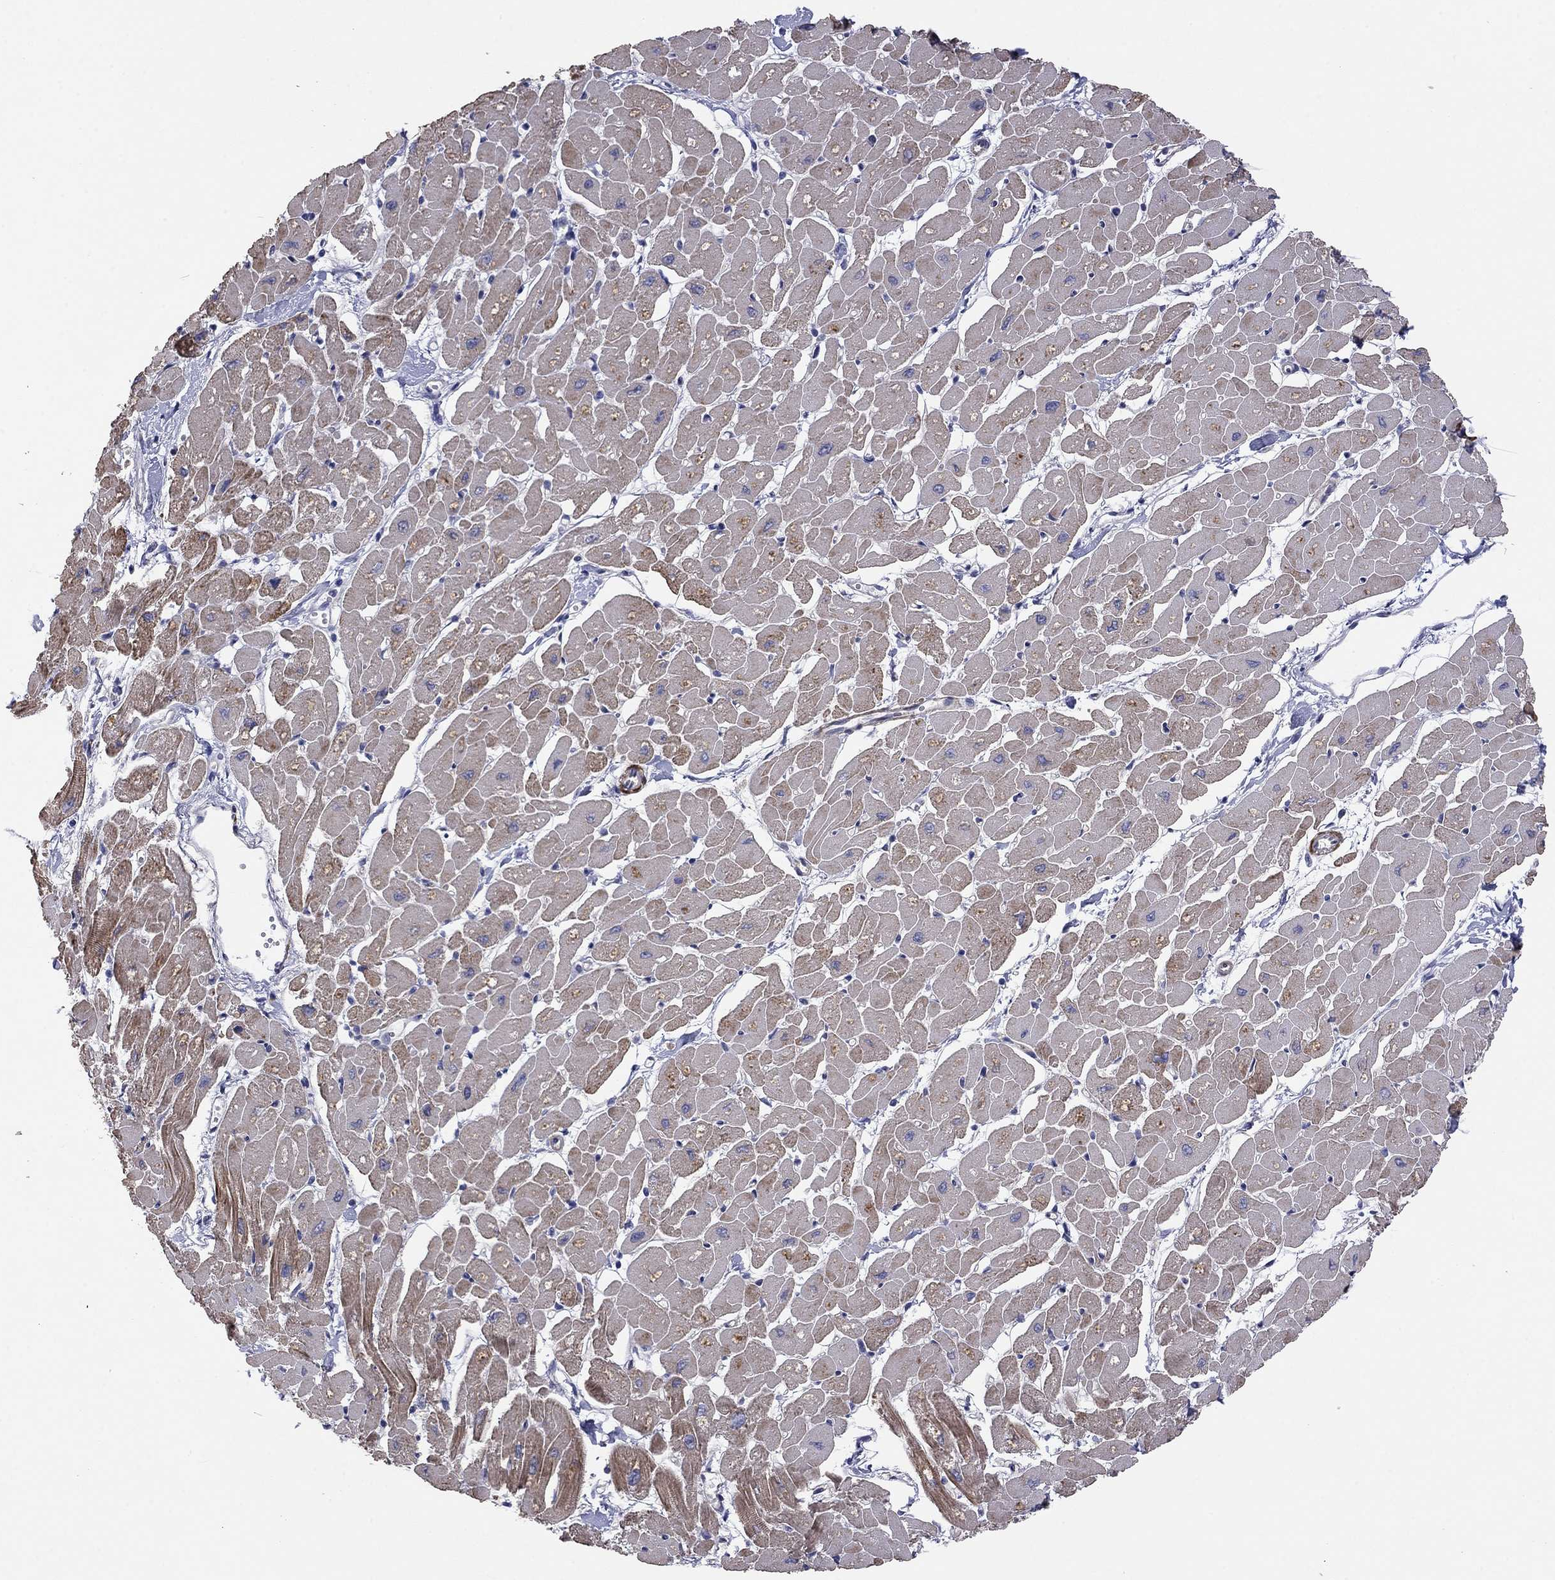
{"staining": {"intensity": "strong", "quantity": "25%-75%", "location": "cytoplasmic/membranous"}, "tissue": "heart muscle", "cell_type": "Cardiomyocytes", "image_type": "normal", "snomed": [{"axis": "morphology", "description": "Normal tissue, NOS"}, {"axis": "topography", "description": "Heart"}], "caption": "IHC of benign heart muscle displays high levels of strong cytoplasmic/membranous staining in approximately 25%-75% of cardiomyocytes.", "gene": "IP6K3", "patient": {"sex": "male", "age": 57}}